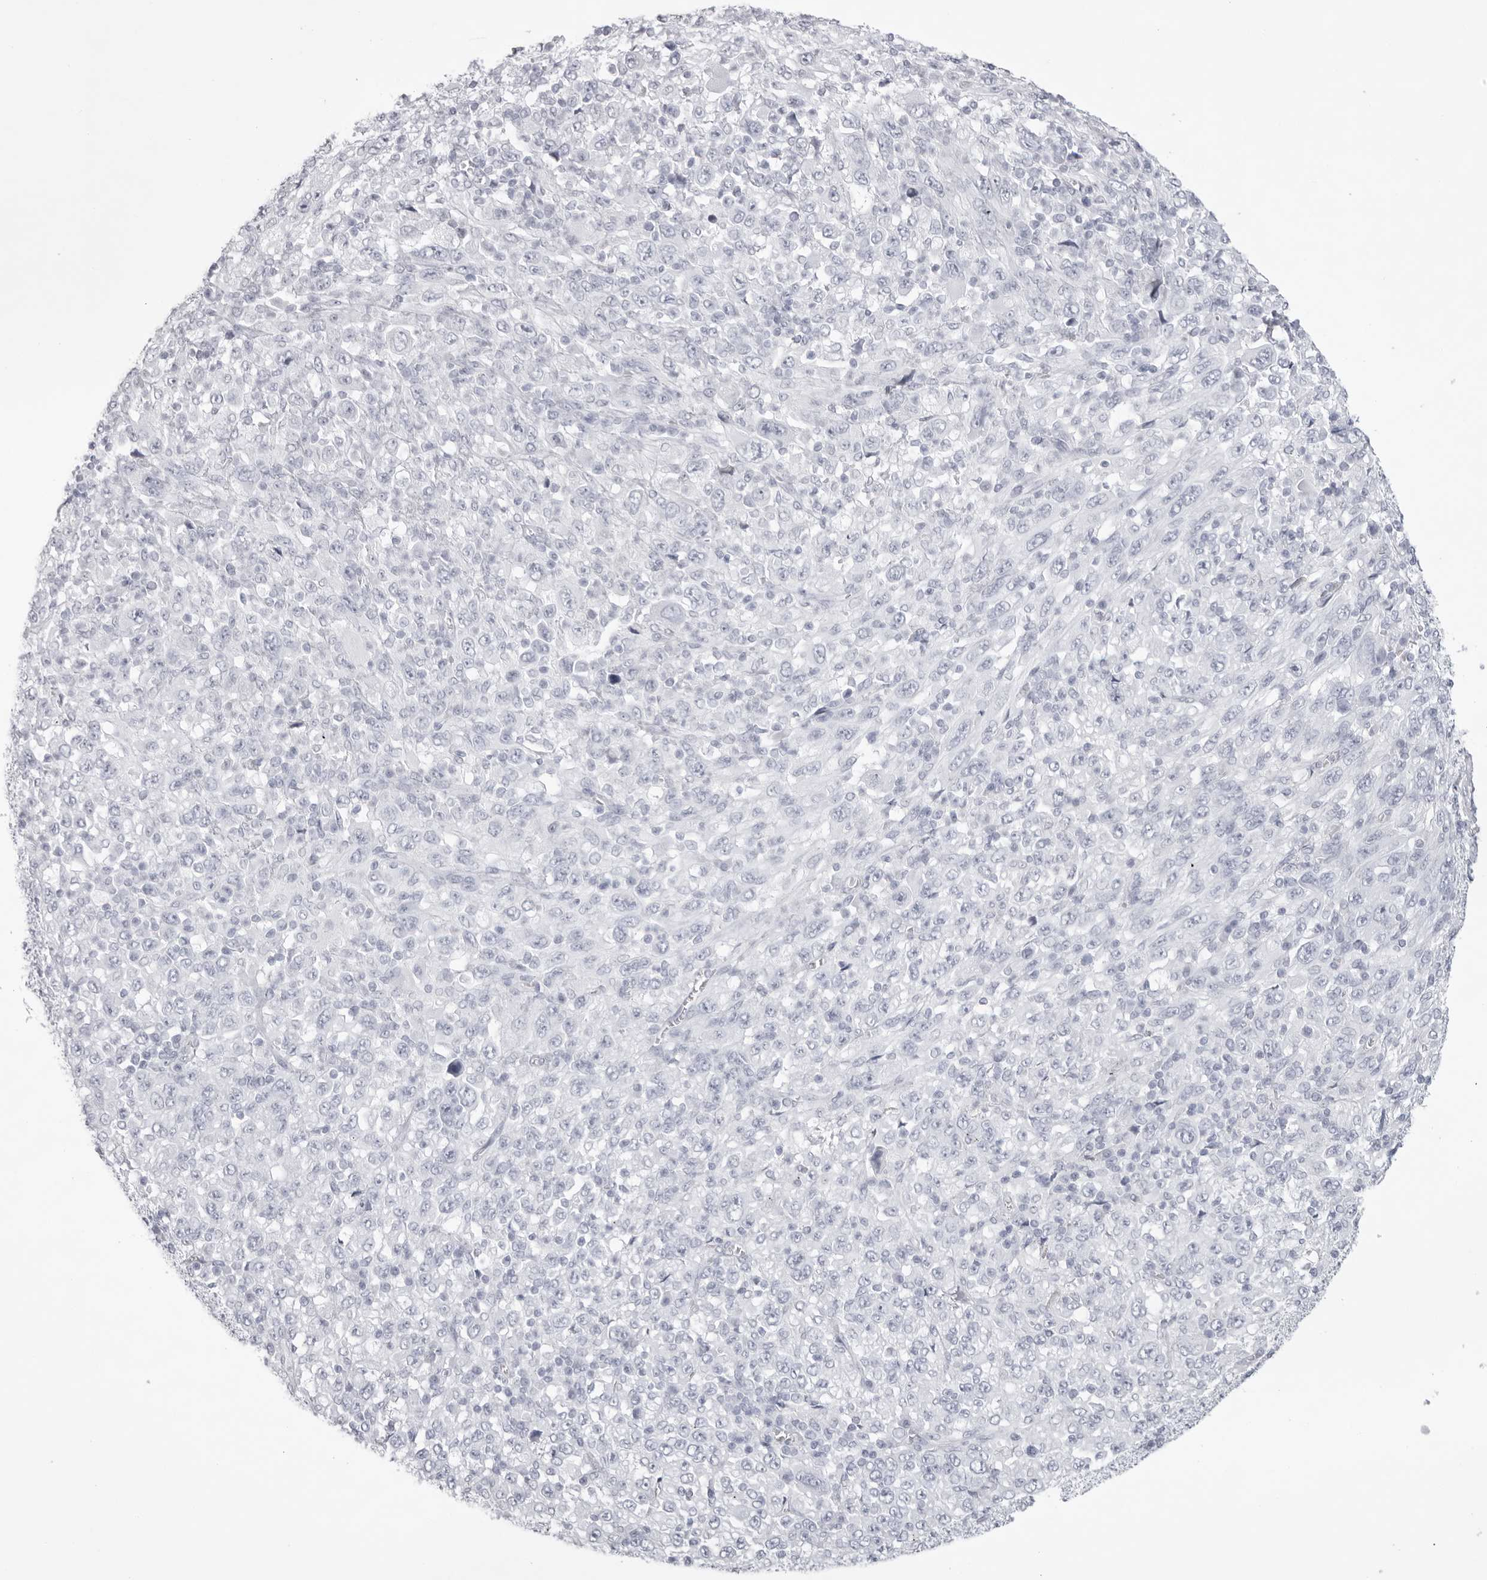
{"staining": {"intensity": "negative", "quantity": "none", "location": "none"}, "tissue": "melanoma", "cell_type": "Tumor cells", "image_type": "cancer", "snomed": [{"axis": "morphology", "description": "Malignant melanoma, Metastatic site"}, {"axis": "topography", "description": "Skin"}], "caption": "Image shows no significant protein expression in tumor cells of melanoma.", "gene": "TMOD4", "patient": {"sex": "female", "age": 56}}